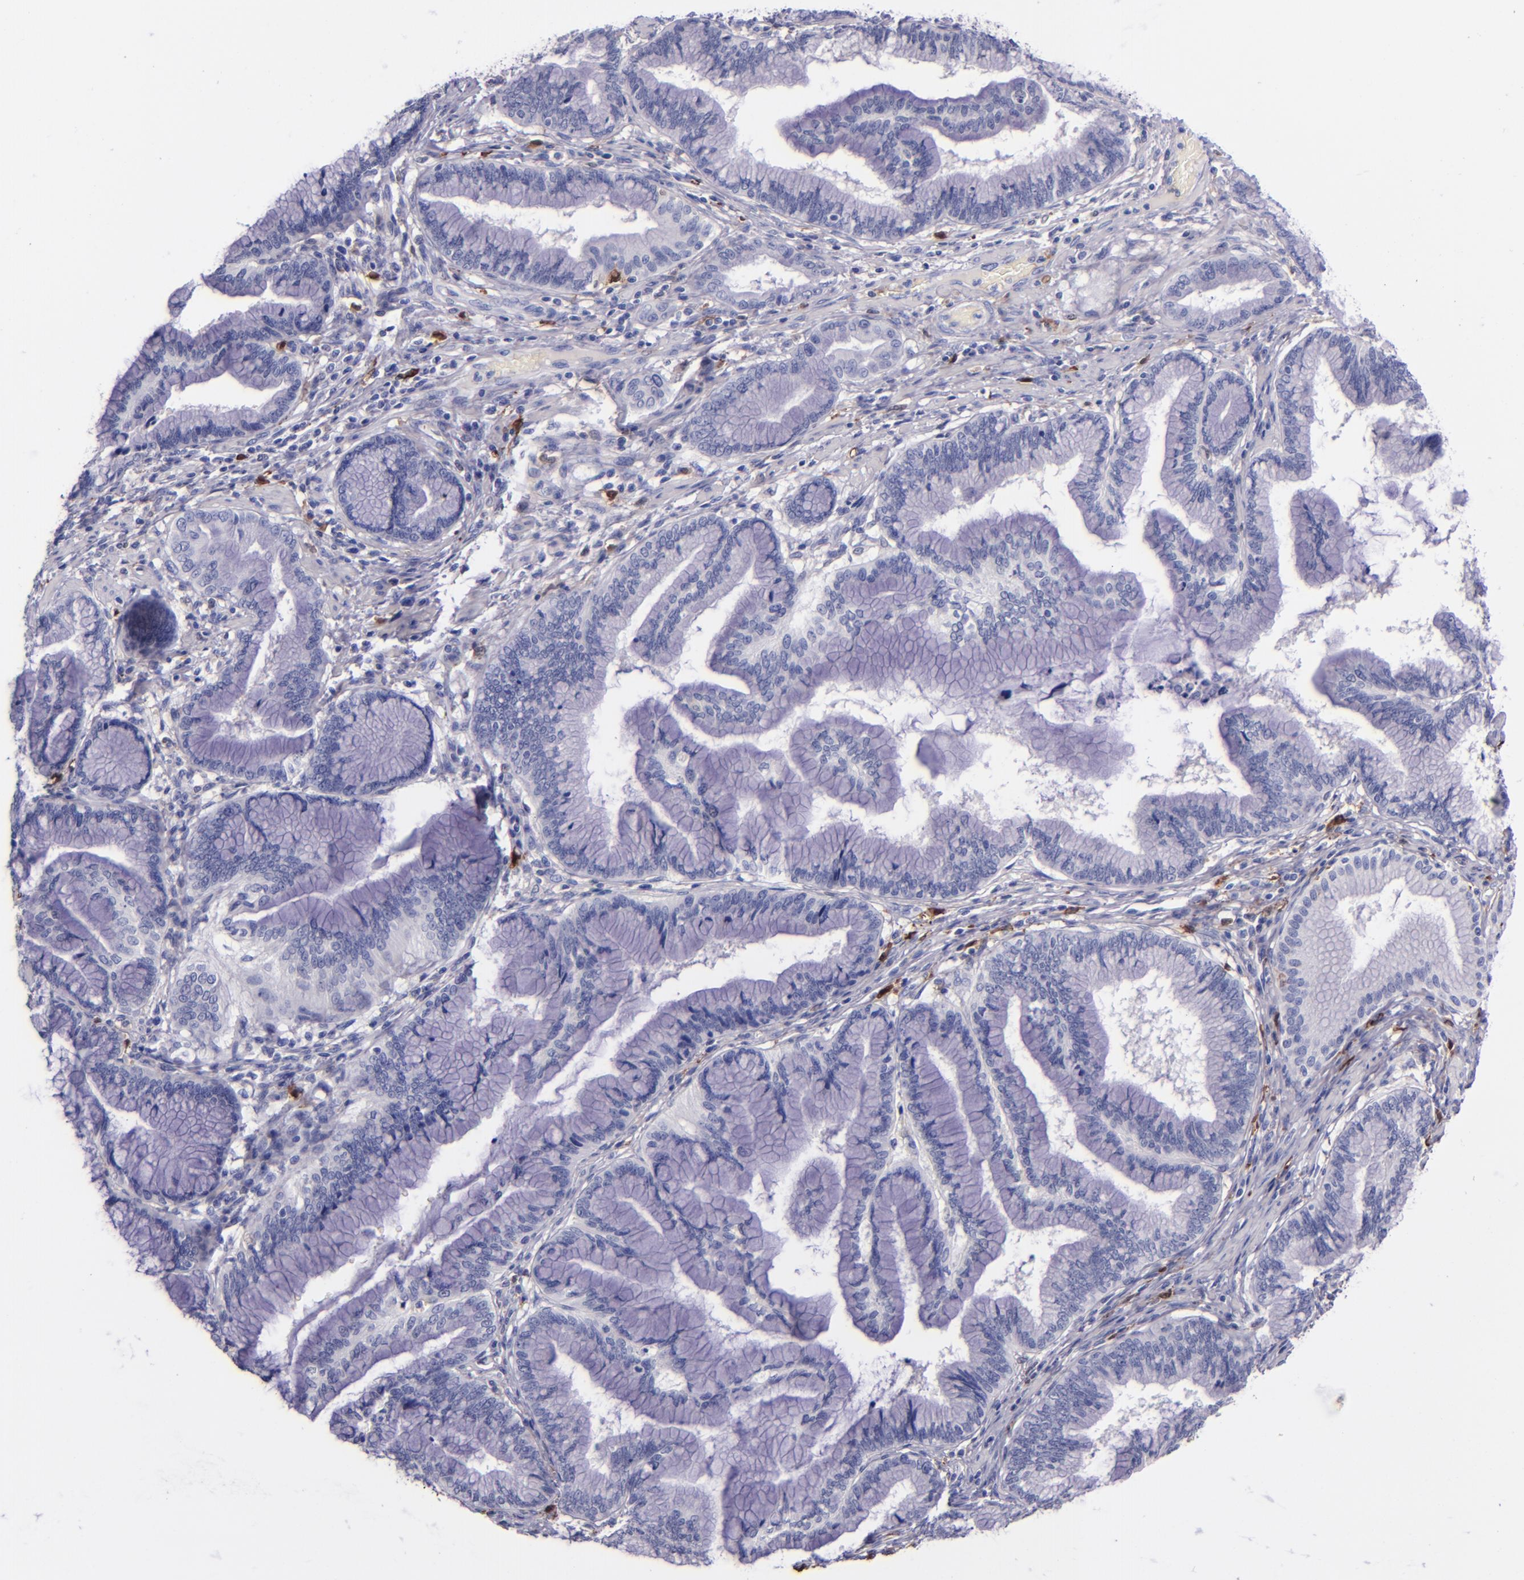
{"staining": {"intensity": "negative", "quantity": "none", "location": "none"}, "tissue": "pancreatic cancer", "cell_type": "Tumor cells", "image_type": "cancer", "snomed": [{"axis": "morphology", "description": "Adenocarcinoma, NOS"}, {"axis": "topography", "description": "Pancreas"}], "caption": "DAB (3,3'-diaminobenzidine) immunohistochemical staining of human adenocarcinoma (pancreatic) exhibits no significant expression in tumor cells.", "gene": "F13A1", "patient": {"sex": "female", "age": 64}}